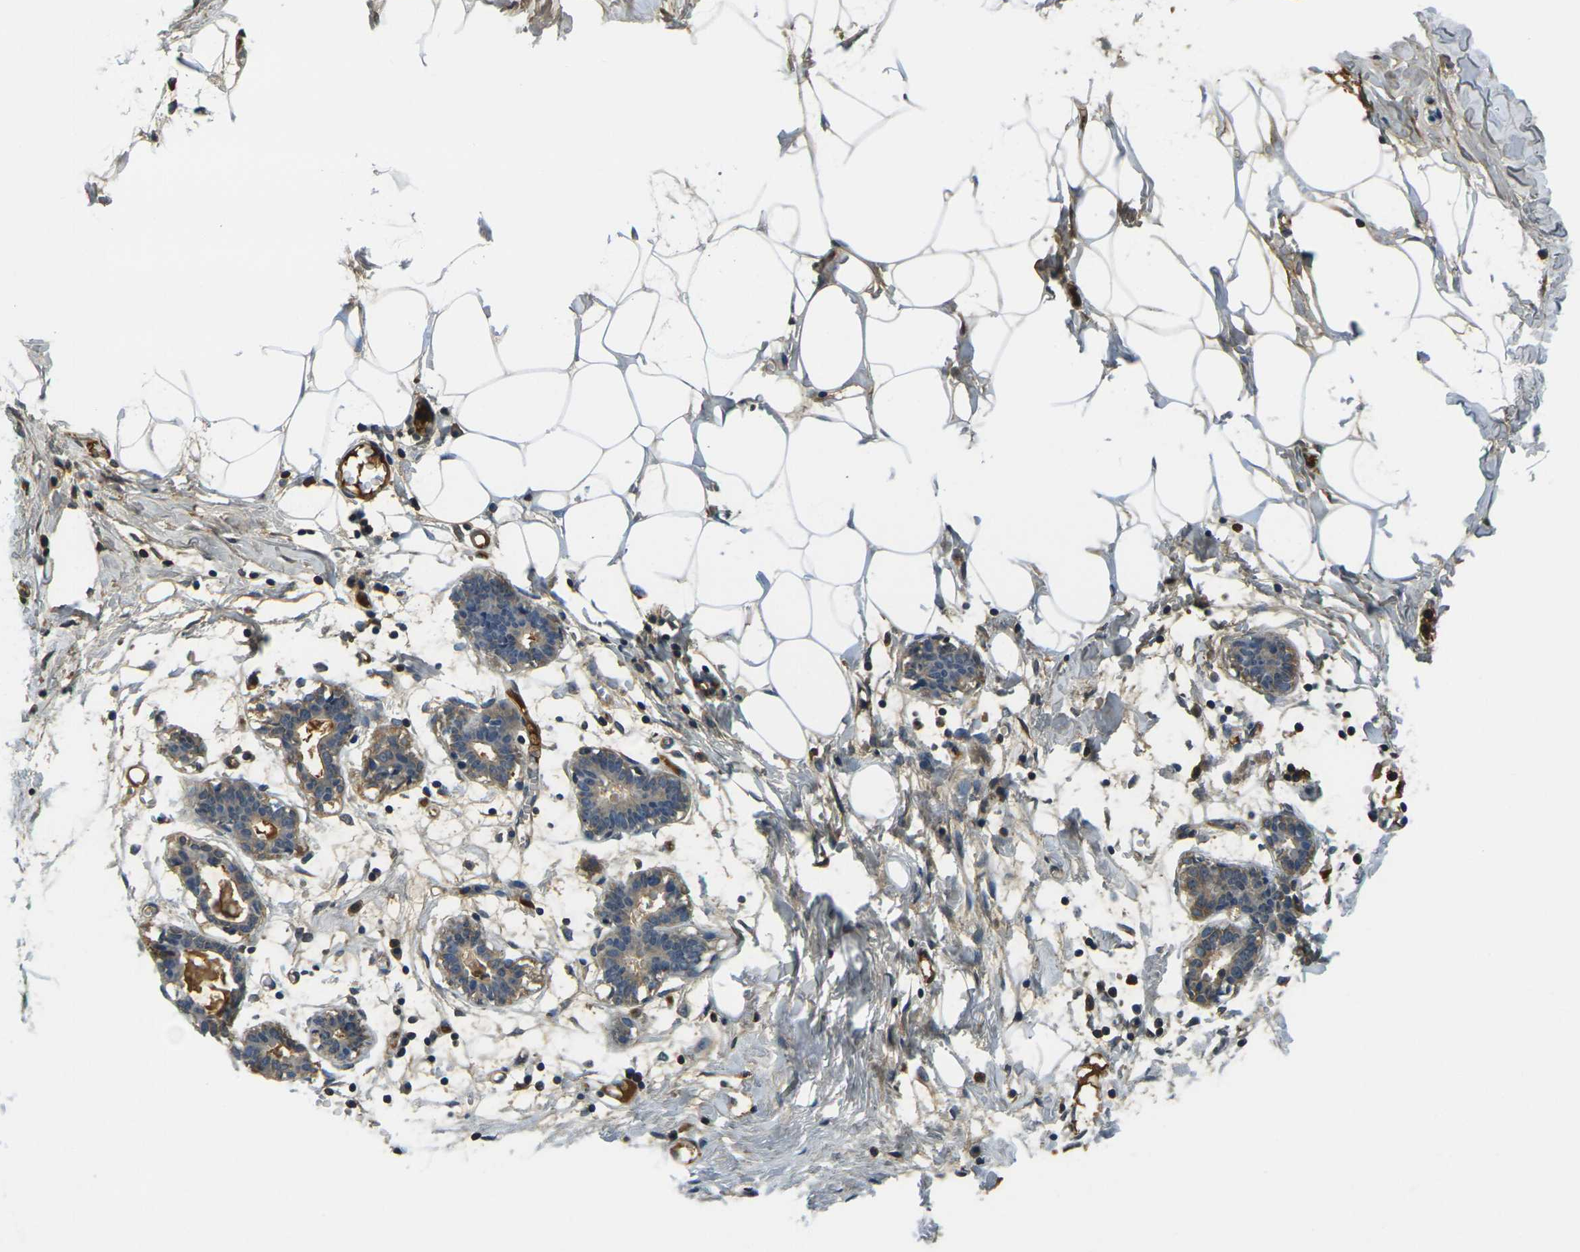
{"staining": {"intensity": "negative", "quantity": "none", "location": "none"}, "tissue": "breast", "cell_type": "Adipocytes", "image_type": "normal", "snomed": [{"axis": "morphology", "description": "Normal tissue, NOS"}, {"axis": "topography", "description": "Breast"}], "caption": "Immunohistochemical staining of benign human breast displays no significant staining in adipocytes. (IHC, brightfield microscopy, high magnification).", "gene": "PLCD1", "patient": {"sex": "female", "age": 27}}